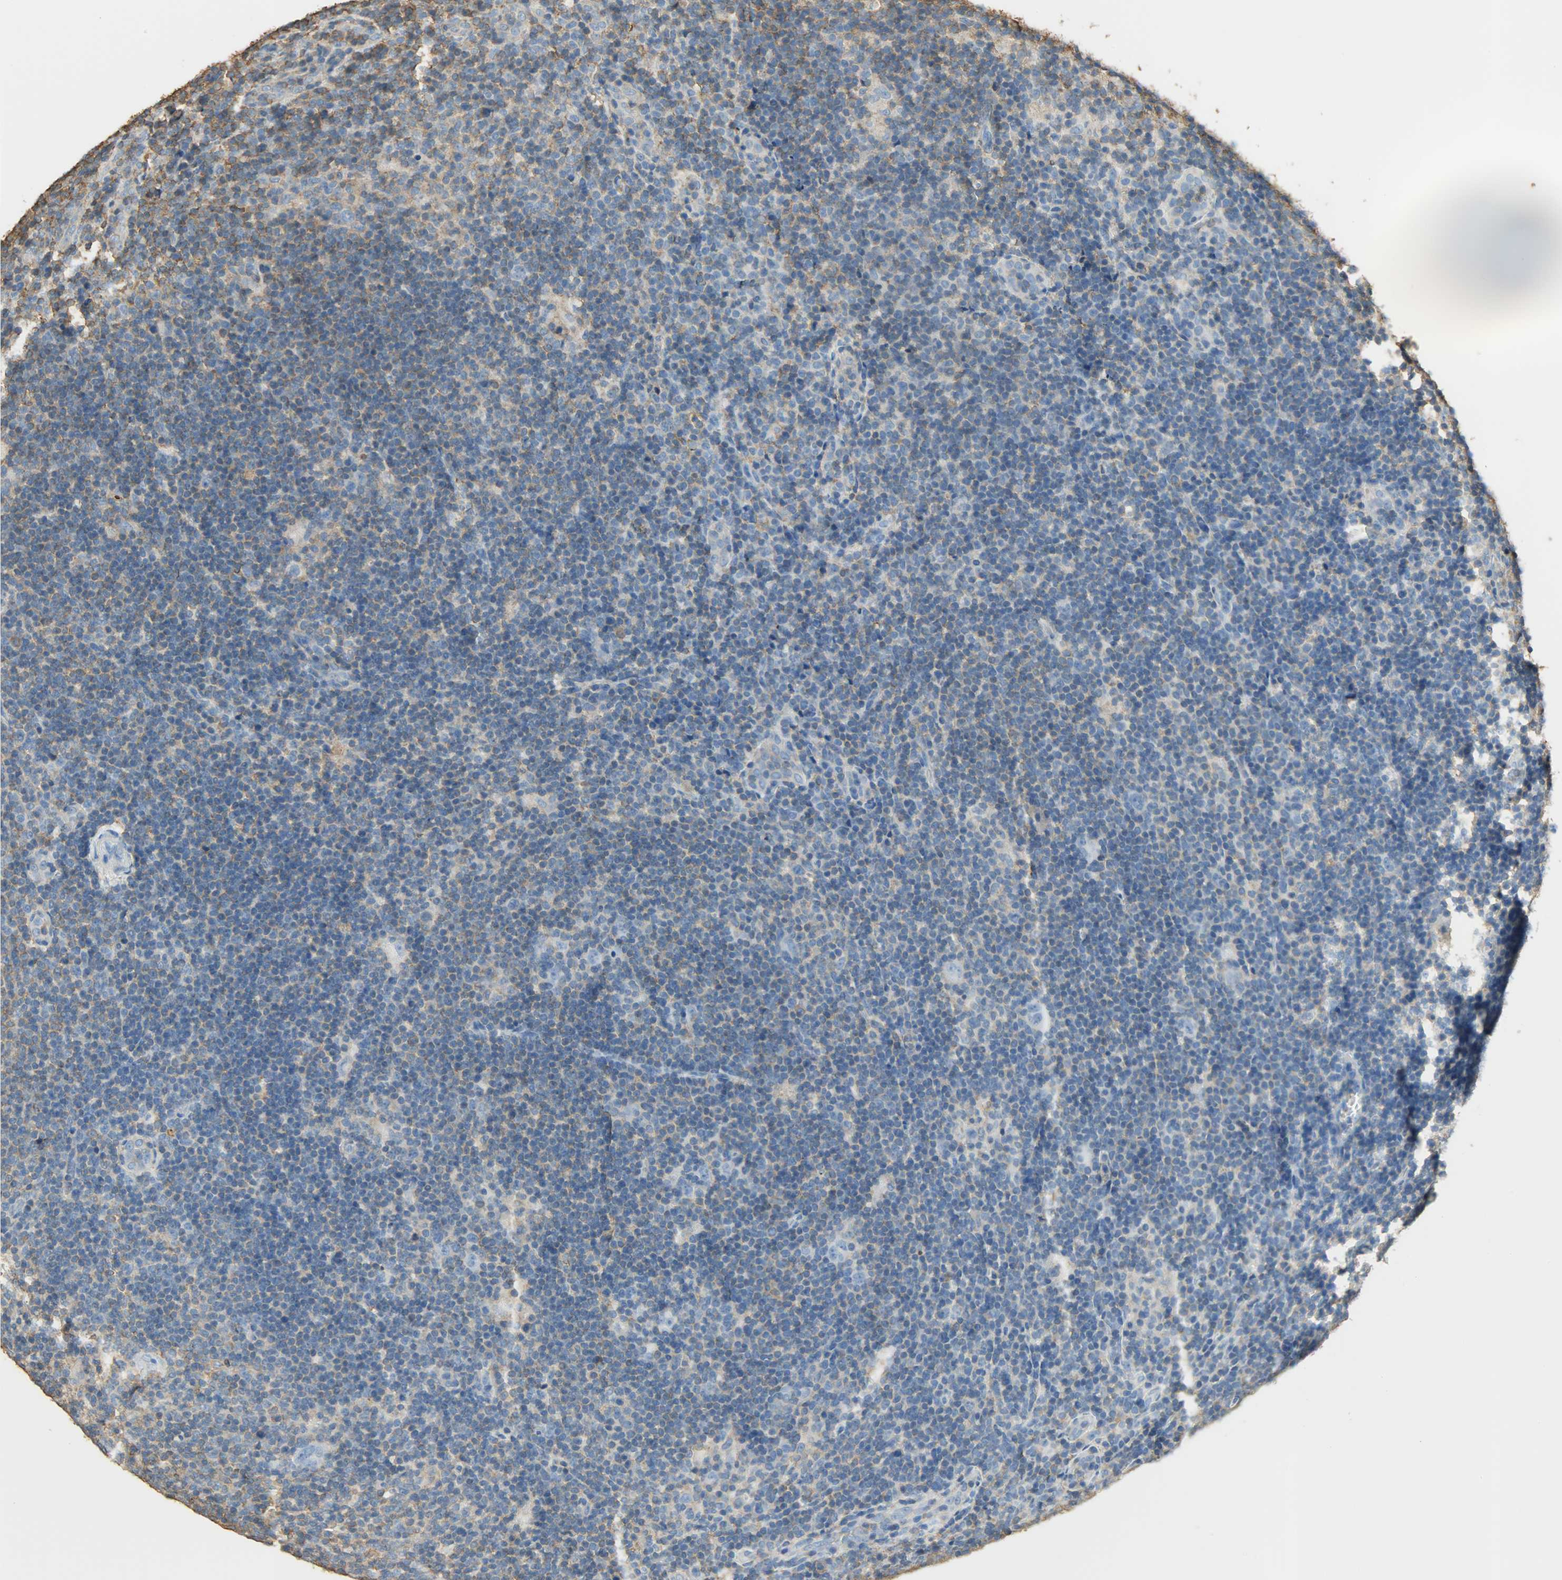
{"staining": {"intensity": "weak", "quantity": "<25%", "location": "cytoplasmic/membranous"}, "tissue": "lymphoma", "cell_type": "Tumor cells", "image_type": "cancer", "snomed": [{"axis": "morphology", "description": "Hodgkin's disease, NOS"}, {"axis": "topography", "description": "Lymph node"}], "caption": "This is a photomicrograph of IHC staining of Hodgkin's disease, which shows no expression in tumor cells.", "gene": "ANXA6", "patient": {"sex": "female", "age": 57}}